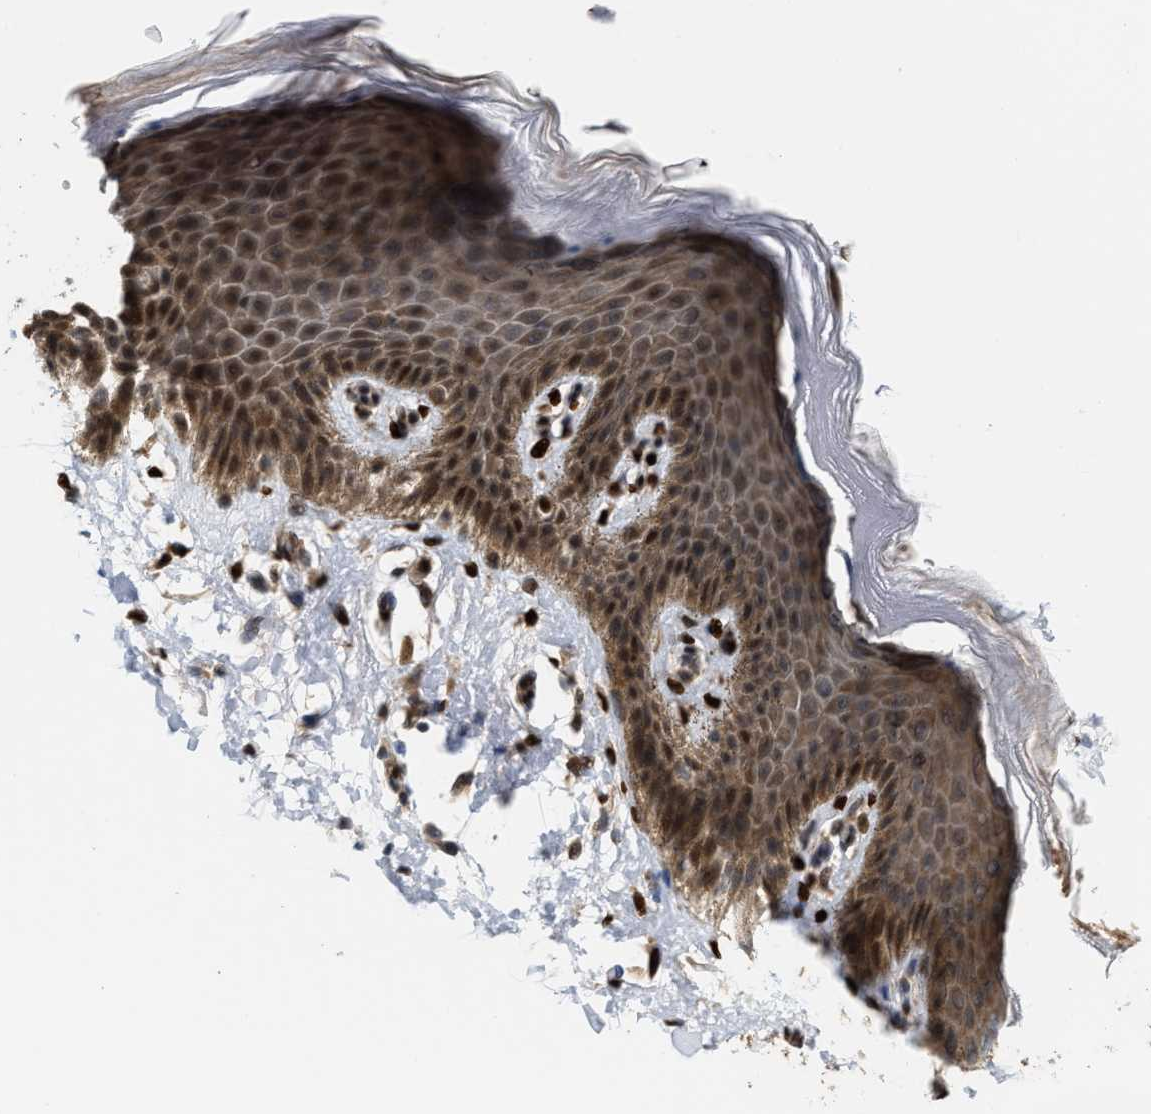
{"staining": {"intensity": "moderate", "quantity": ">75%", "location": "cytoplasmic/membranous,nuclear"}, "tissue": "skin", "cell_type": "Epidermal cells", "image_type": "normal", "snomed": [{"axis": "morphology", "description": "Normal tissue, NOS"}, {"axis": "topography", "description": "Anal"}], "caption": "A micrograph of human skin stained for a protein demonstrates moderate cytoplasmic/membranous,nuclear brown staining in epidermal cells. The staining is performed using DAB brown chromogen to label protein expression. The nuclei are counter-stained blue using hematoxylin.", "gene": "TCF4", "patient": {"sex": "male", "age": 44}}